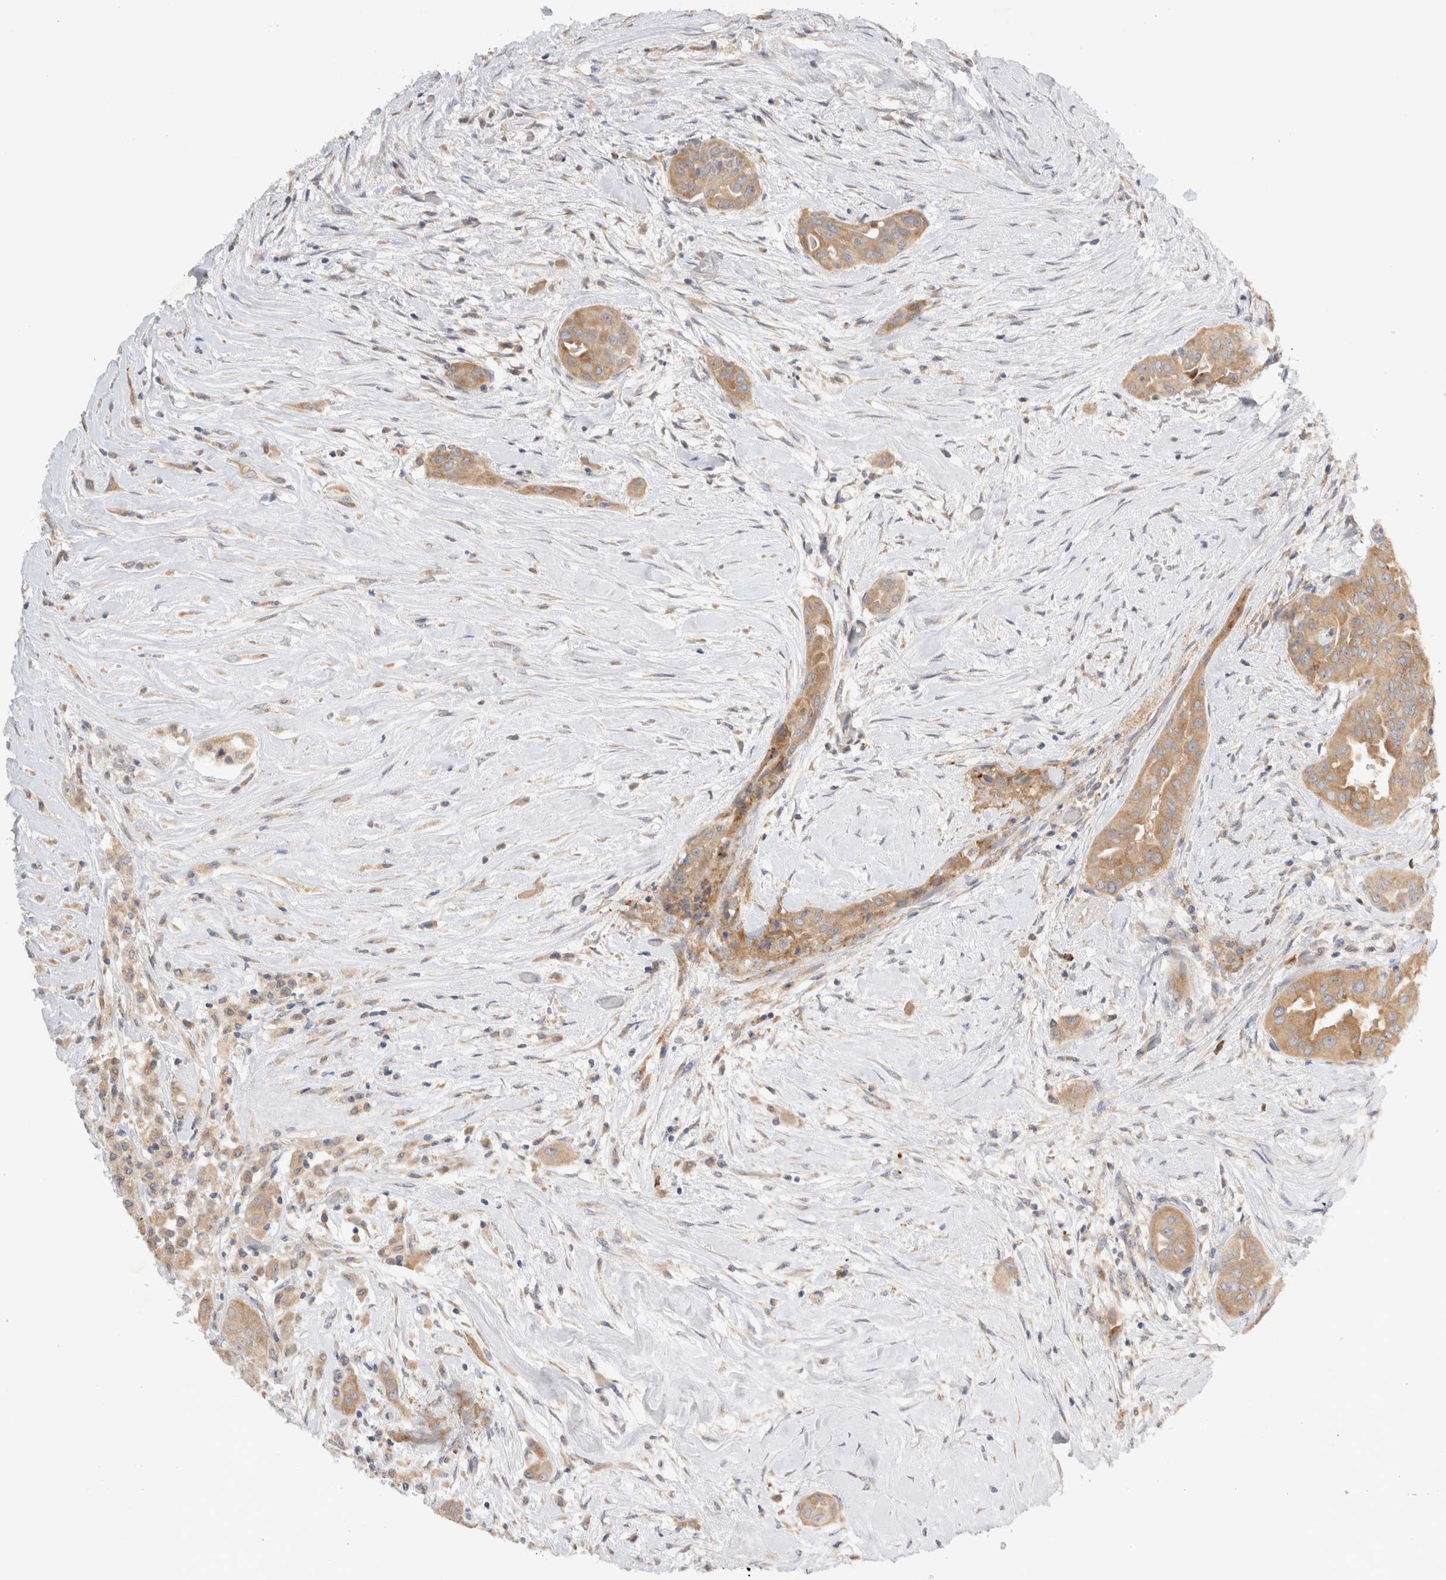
{"staining": {"intensity": "moderate", "quantity": ">75%", "location": "cytoplasmic/membranous"}, "tissue": "thyroid cancer", "cell_type": "Tumor cells", "image_type": "cancer", "snomed": [{"axis": "morphology", "description": "Papillary adenocarcinoma, NOS"}, {"axis": "topography", "description": "Thyroid gland"}], "caption": "A brown stain highlights moderate cytoplasmic/membranous positivity of a protein in thyroid cancer (papillary adenocarcinoma) tumor cells.", "gene": "NEDD4L", "patient": {"sex": "female", "age": 59}}